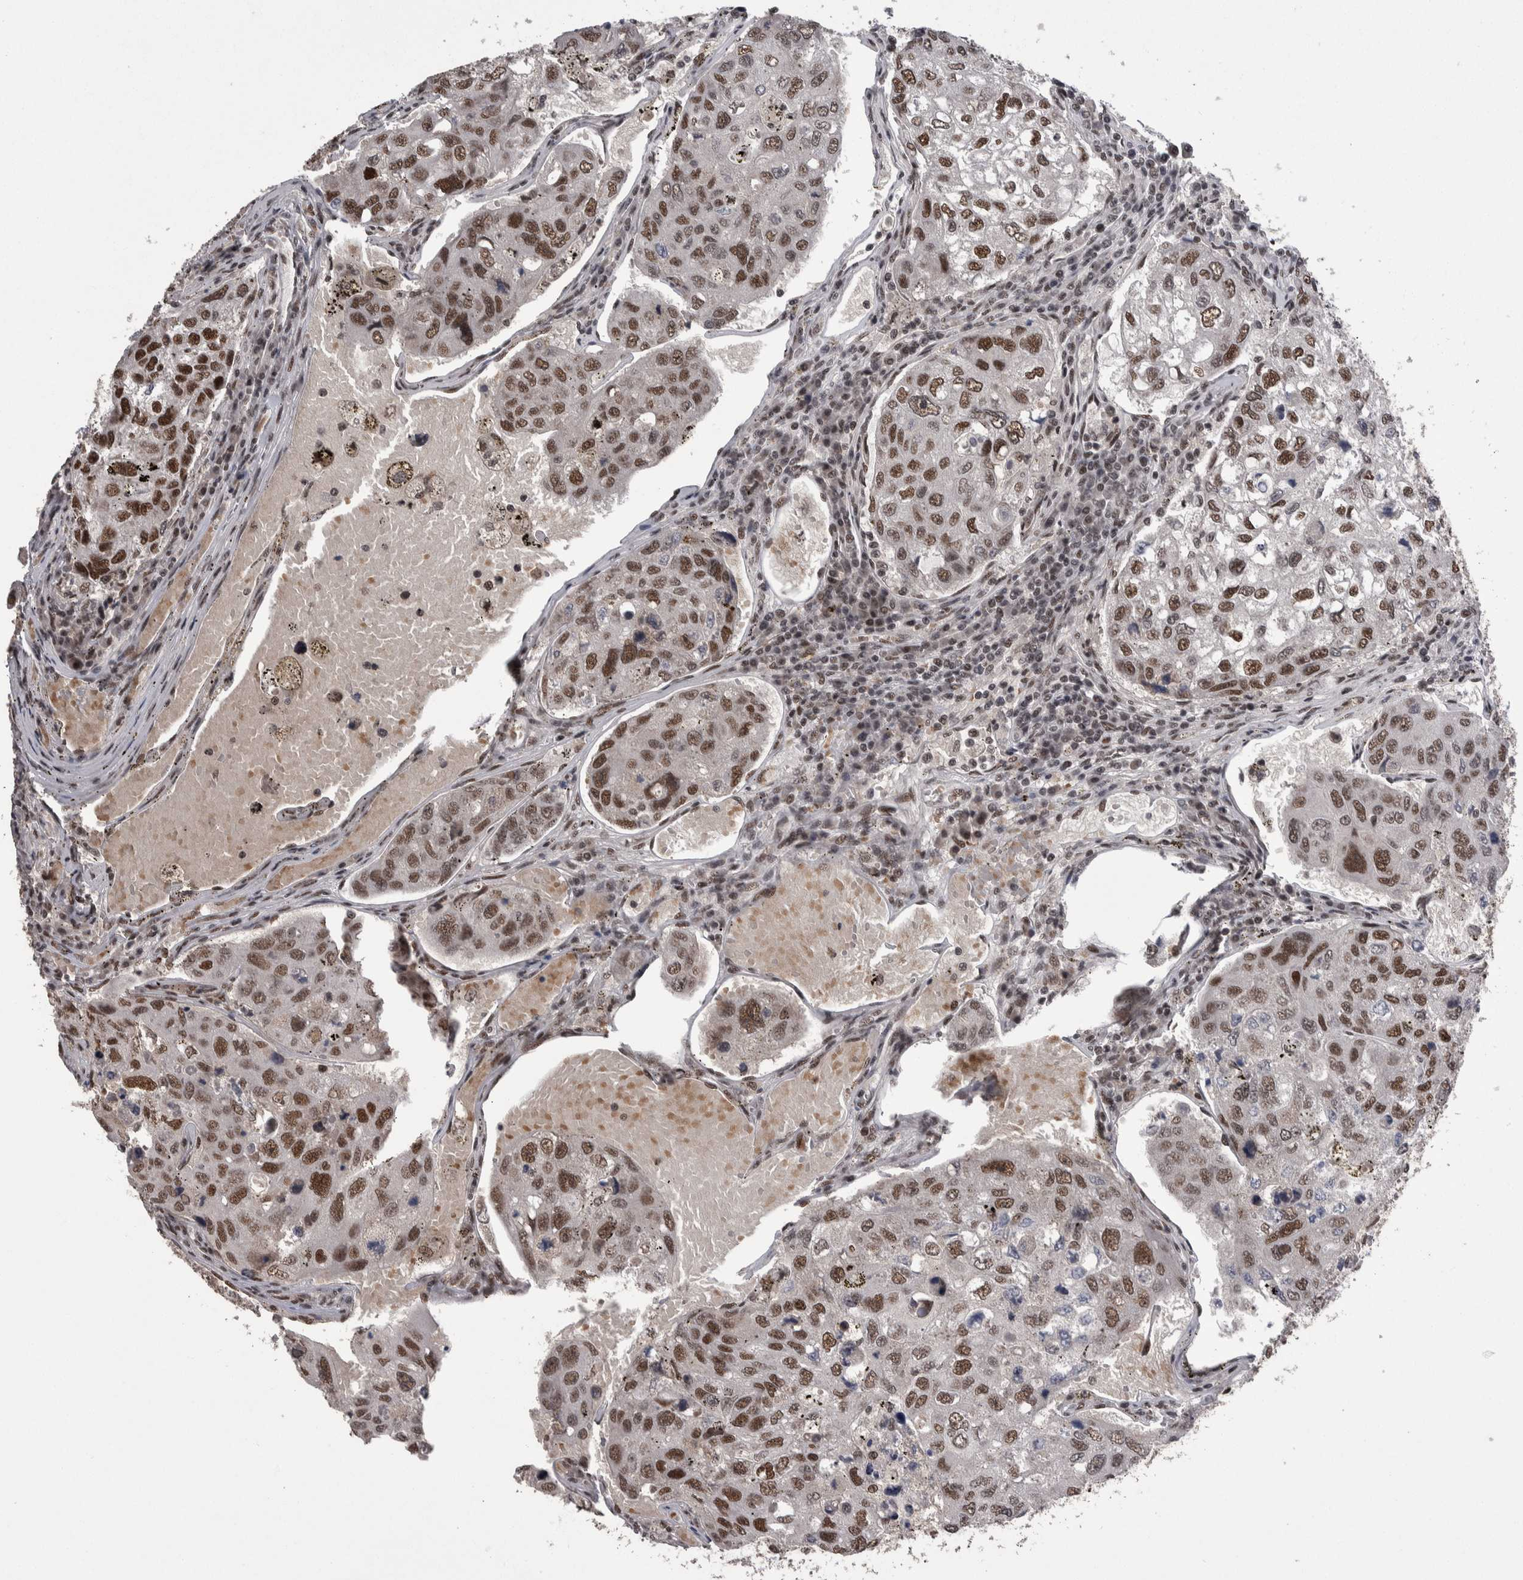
{"staining": {"intensity": "moderate", "quantity": "25%-75%", "location": "nuclear"}, "tissue": "urothelial cancer", "cell_type": "Tumor cells", "image_type": "cancer", "snomed": [{"axis": "morphology", "description": "Urothelial carcinoma, High grade"}, {"axis": "topography", "description": "Lymph node"}, {"axis": "topography", "description": "Urinary bladder"}], "caption": "Immunohistochemical staining of human urothelial carcinoma (high-grade) displays medium levels of moderate nuclear staining in about 25%-75% of tumor cells.", "gene": "DMTF1", "patient": {"sex": "male", "age": 51}}